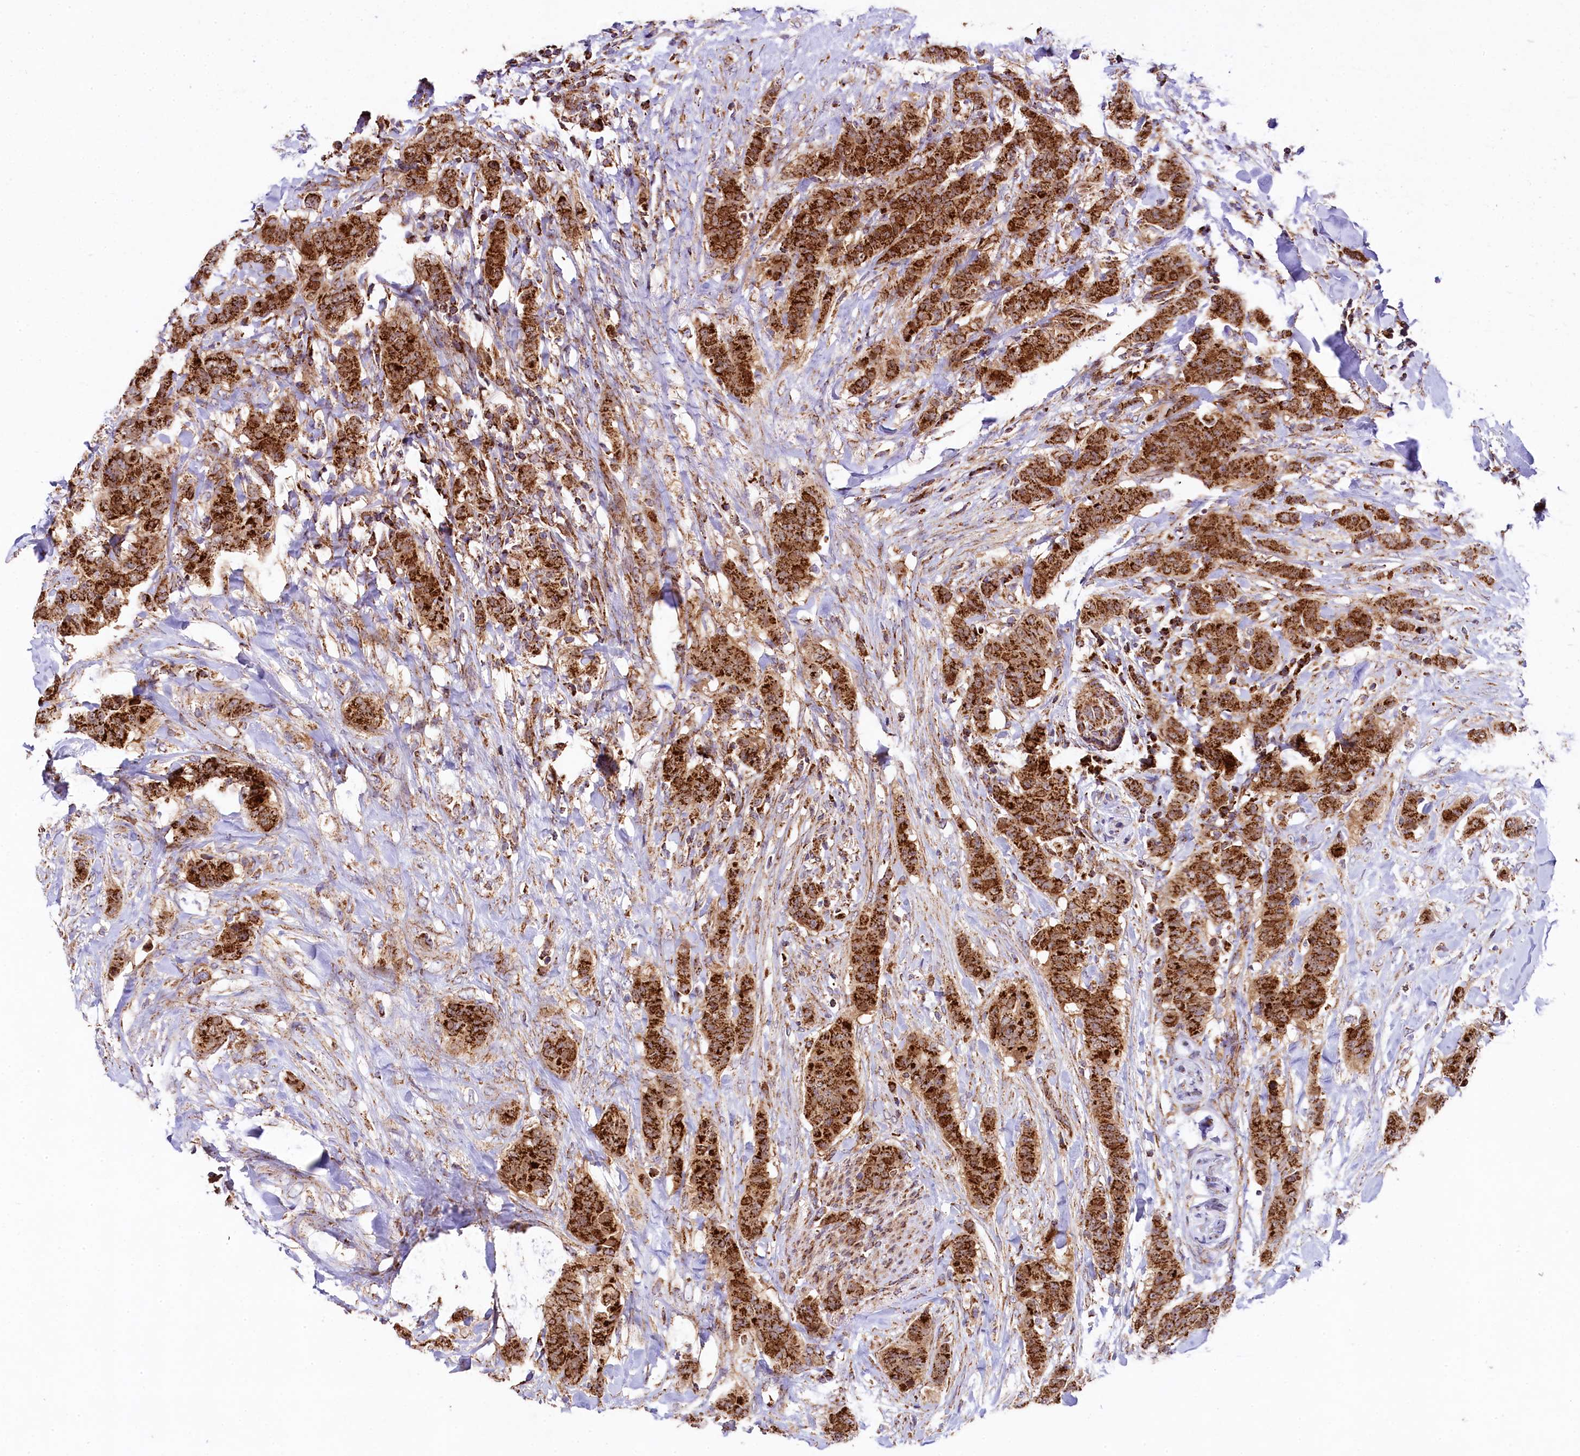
{"staining": {"intensity": "strong", "quantity": ">75%", "location": "cytoplasmic/membranous"}, "tissue": "breast cancer", "cell_type": "Tumor cells", "image_type": "cancer", "snomed": [{"axis": "morphology", "description": "Duct carcinoma"}, {"axis": "topography", "description": "Breast"}], "caption": "Brown immunohistochemical staining in invasive ductal carcinoma (breast) shows strong cytoplasmic/membranous expression in about >75% of tumor cells.", "gene": "CLYBL", "patient": {"sex": "female", "age": 40}}